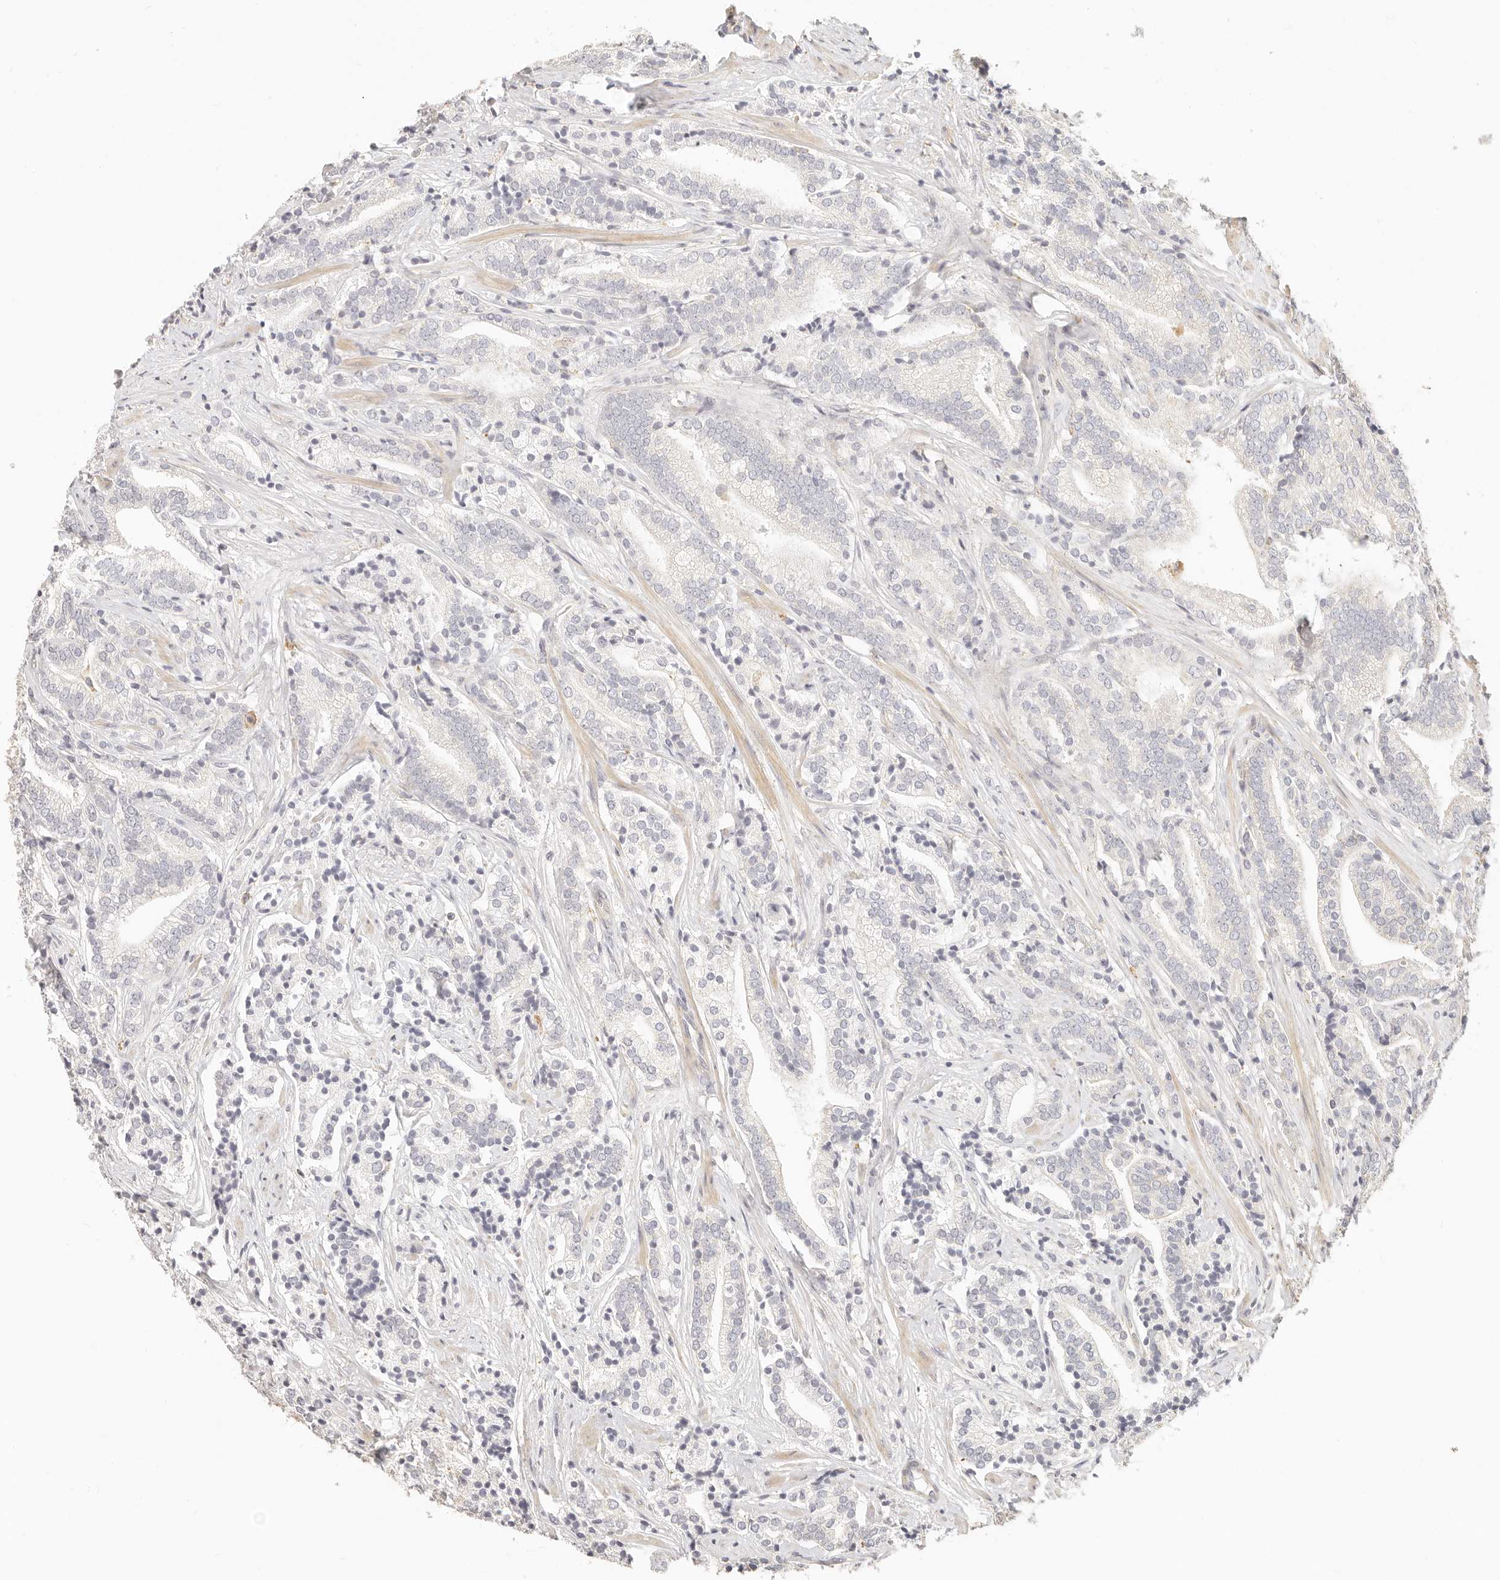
{"staining": {"intensity": "negative", "quantity": "none", "location": "none"}, "tissue": "prostate cancer", "cell_type": "Tumor cells", "image_type": "cancer", "snomed": [{"axis": "morphology", "description": "Adenocarcinoma, High grade"}, {"axis": "topography", "description": "Prostate"}], "caption": "Immunohistochemical staining of prostate cancer displays no significant staining in tumor cells.", "gene": "CNMD", "patient": {"sex": "male", "age": 57}}